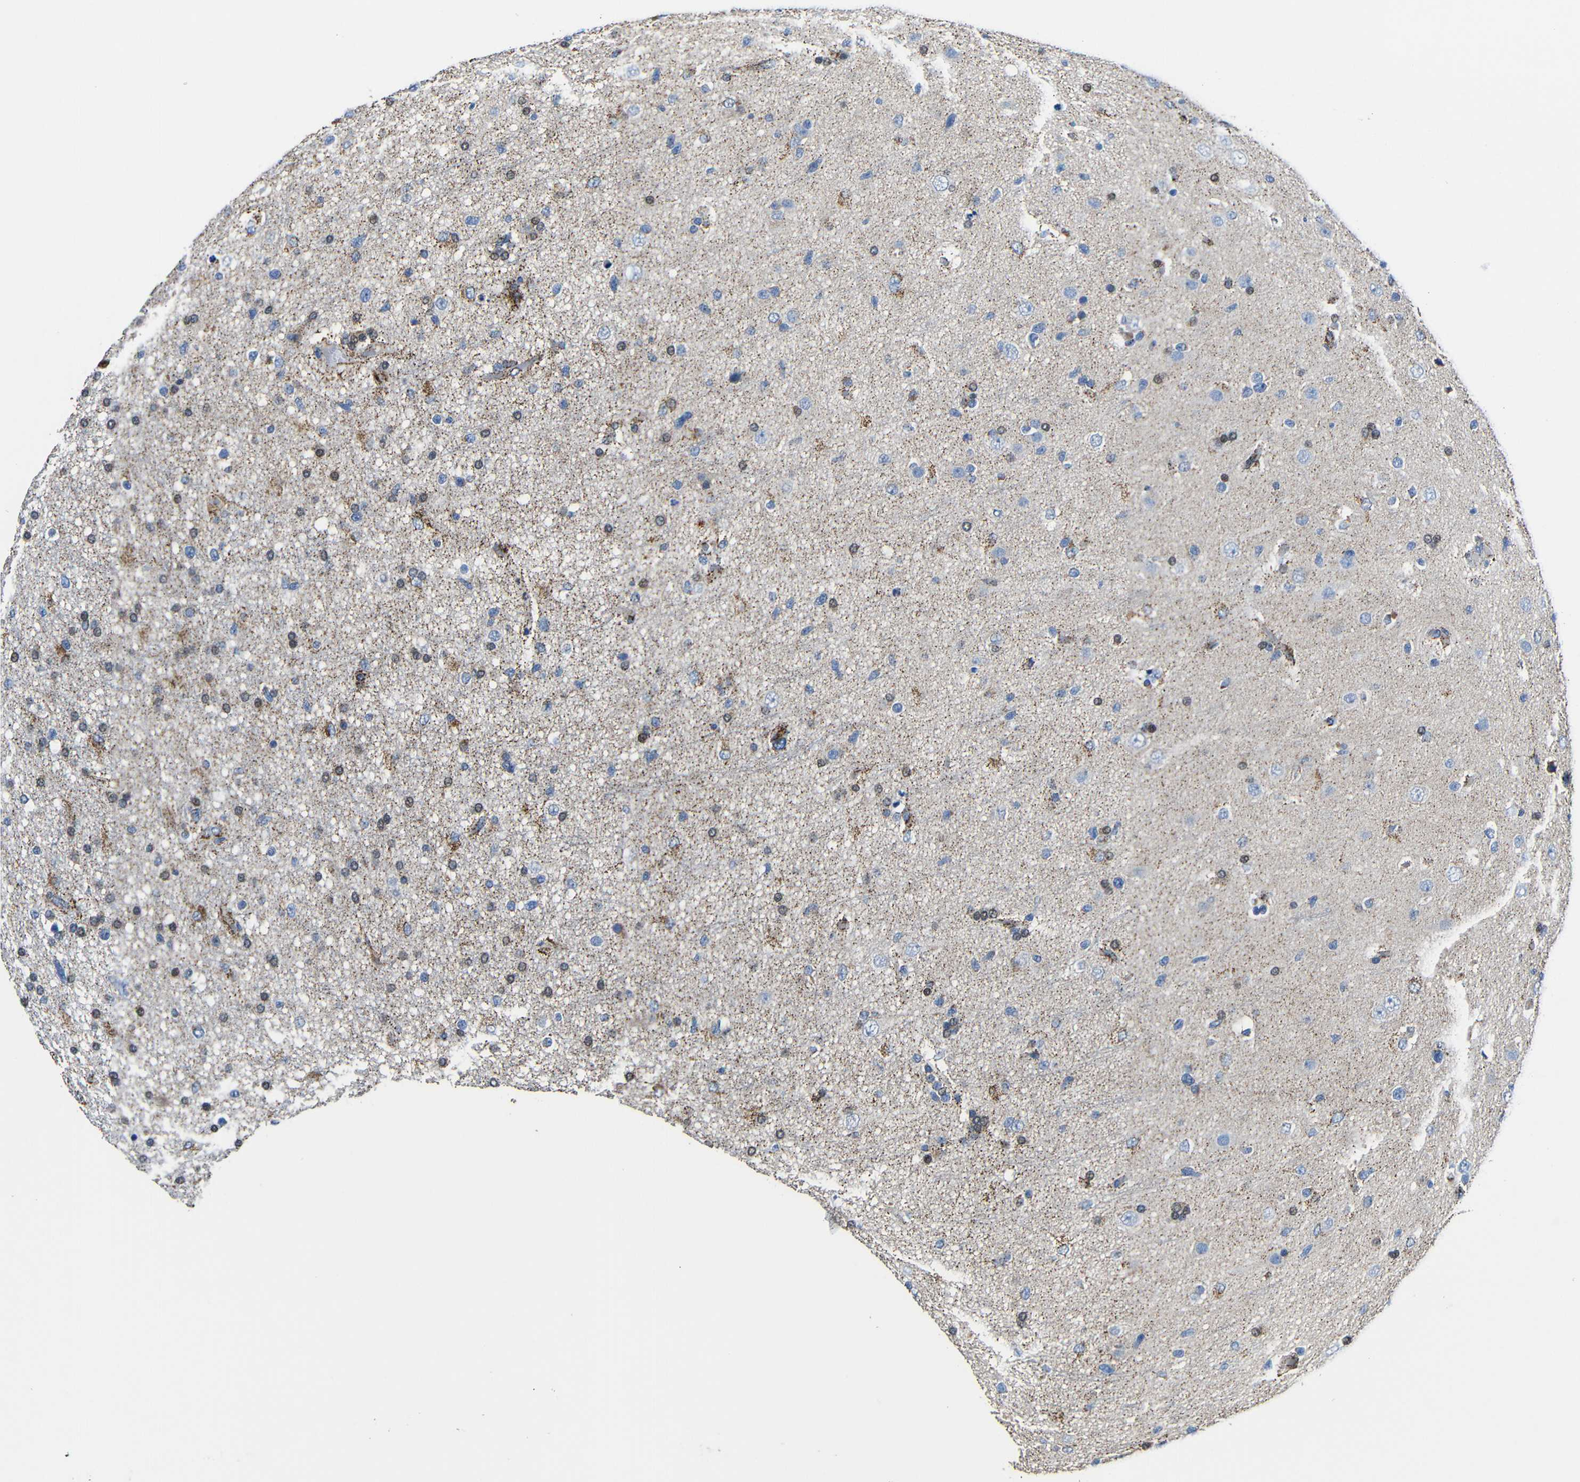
{"staining": {"intensity": "moderate", "quantity": "<25%", "location": "cytoplasmic/membranous,nuclear"}, "tissue": "glioma", "cell_type": "Tumor cells", "image_type": "cancer", "snomed": [{"axis": "morphology", "description": "Glioma, malignant, High grade"}, {"axis": "topography", "description": "Brain"}], "caption": "Immunohistochemistry of human glioma demonstrates low levels of moderate cytoplasmic/membranous and nuclear staining in about <25% of tumor cells. The staining is performed using DAB (3,3'-diaminobenzidine) brown chromogen to label protein expression. The nuclei are counter-stained blue using hematoxylin.", "gene": "CA5B", "patient": {"sex": "male", "age": 33}}